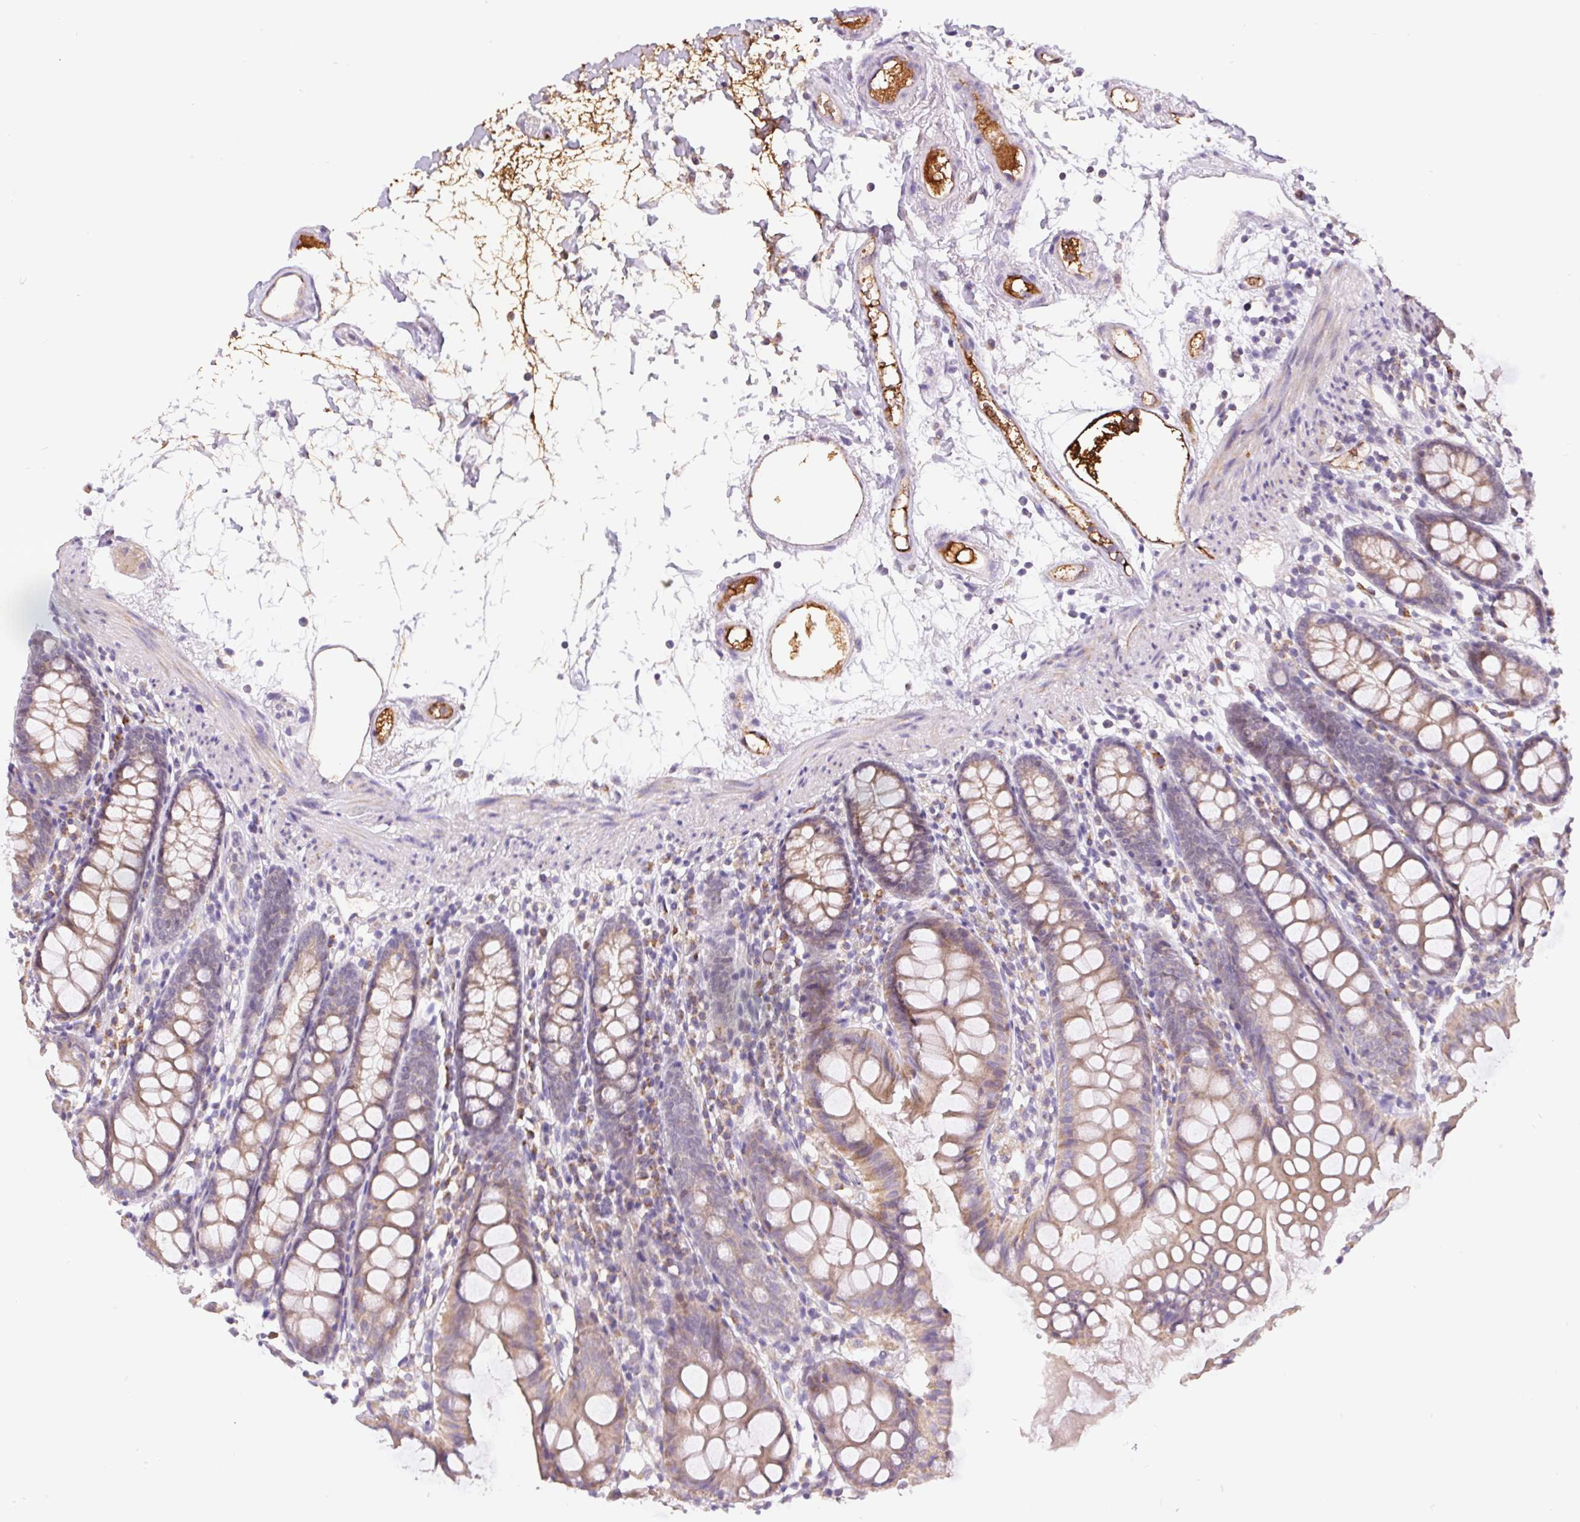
{"staining": {"intensity": "weak", "quantity": "25%-75%", "location": "cytoplasmic/membranous"}, "tissue": "colon", "cell_type": "Endothelial cells", "image_type": "normal", "snomed": [{"axis": "morphology", "description": "Normal tissue, NOS"}, {"axis": "topography", "description": "Colon"}], "caption": "Colon stained for a protein exhibits weak cytoplasmic/membranous positivity in endothelial cells. The staining was performed using DAB (3,3'-diaminobenzidine), with brown indicating positive protein expression. Nuclei are stained blue with hematoxylin.", "gene": "EMC6", "patient": {"sex": "female", "age": 84}}